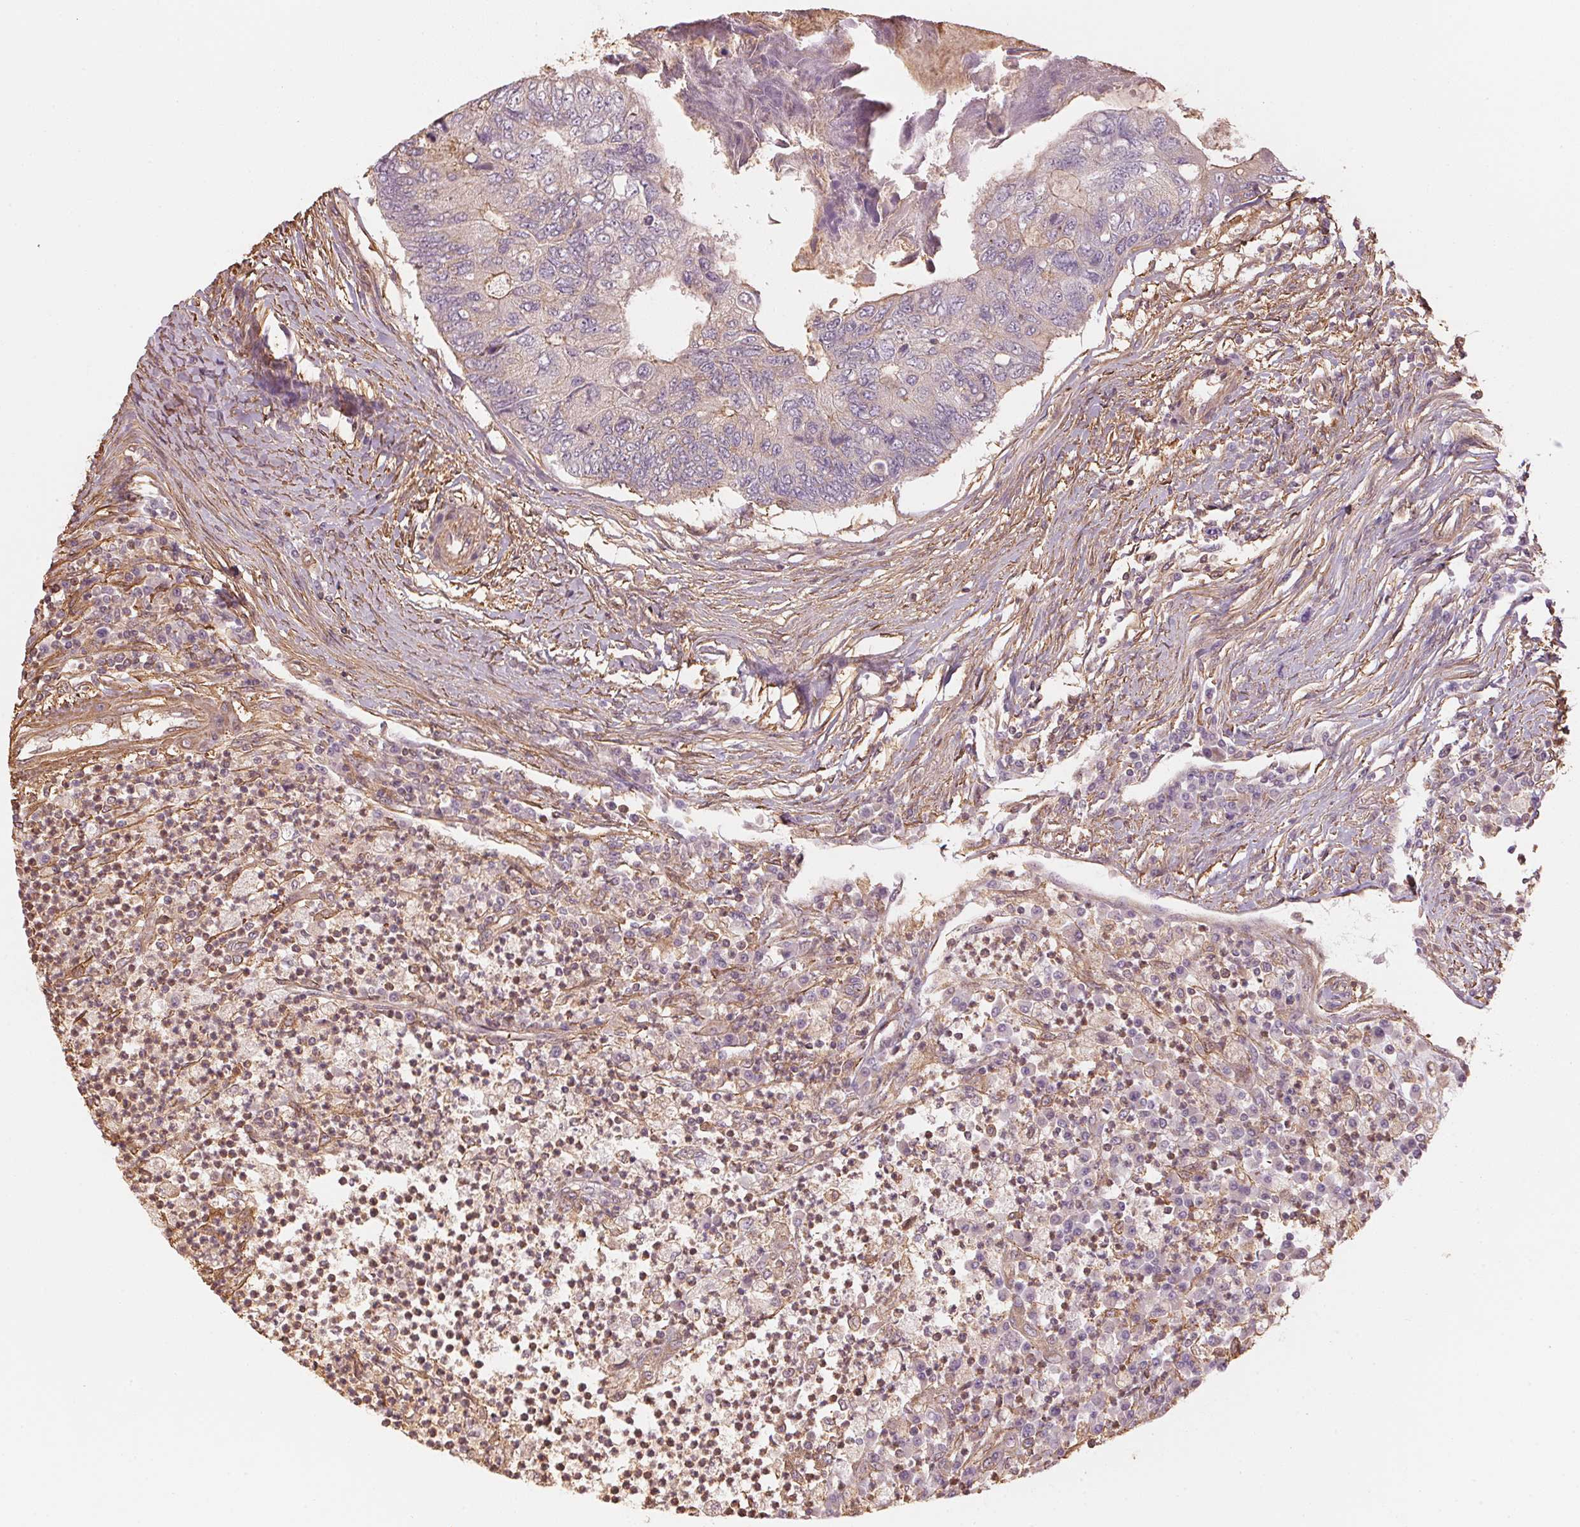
{"staining": {"intensity": "negative", "quantity": "none", "location": "none"}, "tissue": "colorectal cancer", "cell_type": "Tumor cells", "image_type": "cancer", "snomed": [{"axis": "morphology", "description": "Adenocarcinoma, NOS"}, {"axis": "topography", "description": "Colon"}], "caption": "Tumor cells are negative for brown protein staining in colorectal cancer (adenocarcinoma).", "gene": "QDPR", "patient": {"sex": "female", "age": 67}}